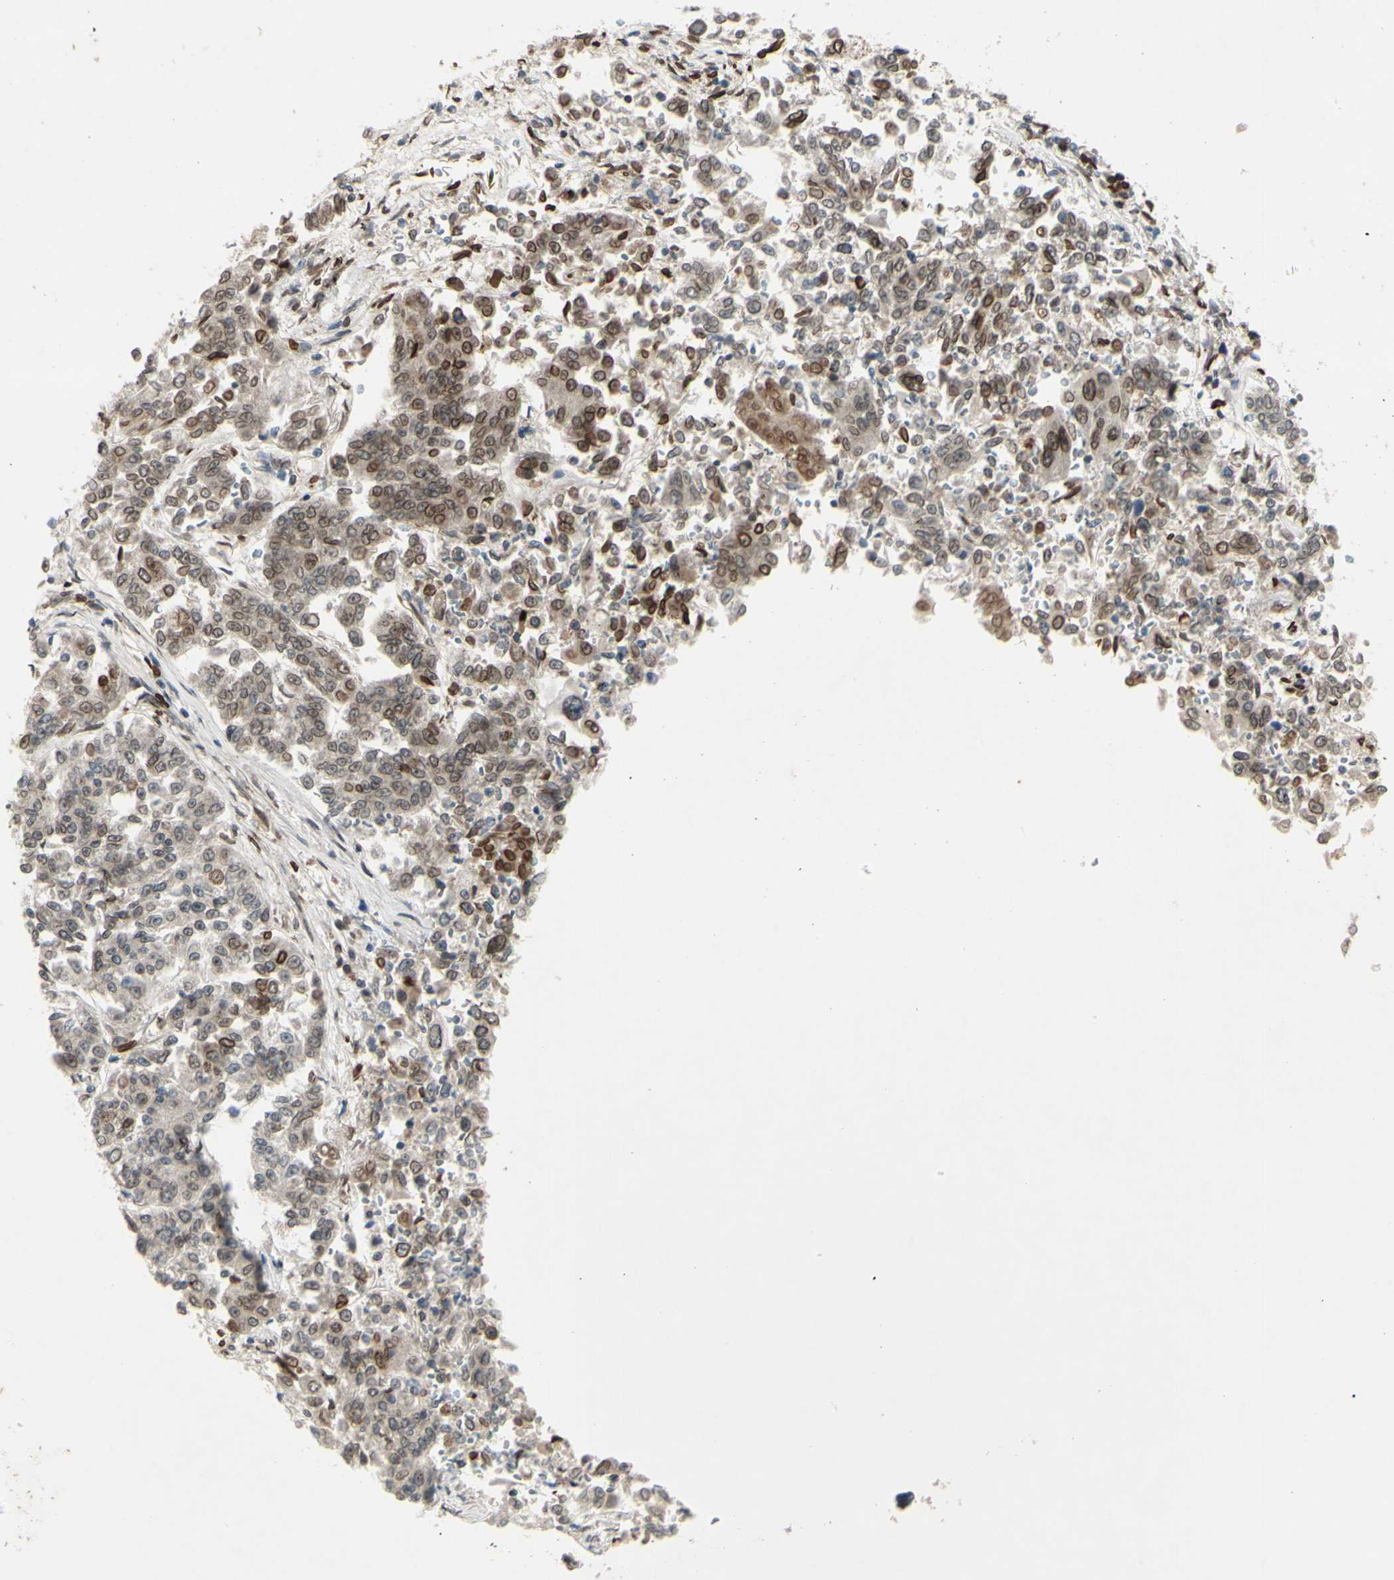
{"staining": {"intensity": "moderate", "quantity": "25%-75%", "location": "cytoplasmic/membranous,nuclear"}, "tissue": "lung cancer", "cell_type": "Tumor cells", "image_type": "cancer", "snomed": [{"axis": "morphology", "description": "Adenocarcinoma, NOS"}, {"axis": "topography", "description": "Lung"}], "caption": "Adenocarcinoma (lung) was stained to show a protein in brown. There is medium levels of moderate cytoplasmic/membranous and nuclear positivity in about 25%-75% of tumor cells.", "gene": "MLF2", "patient": {"sex": "male", "age": 84}}